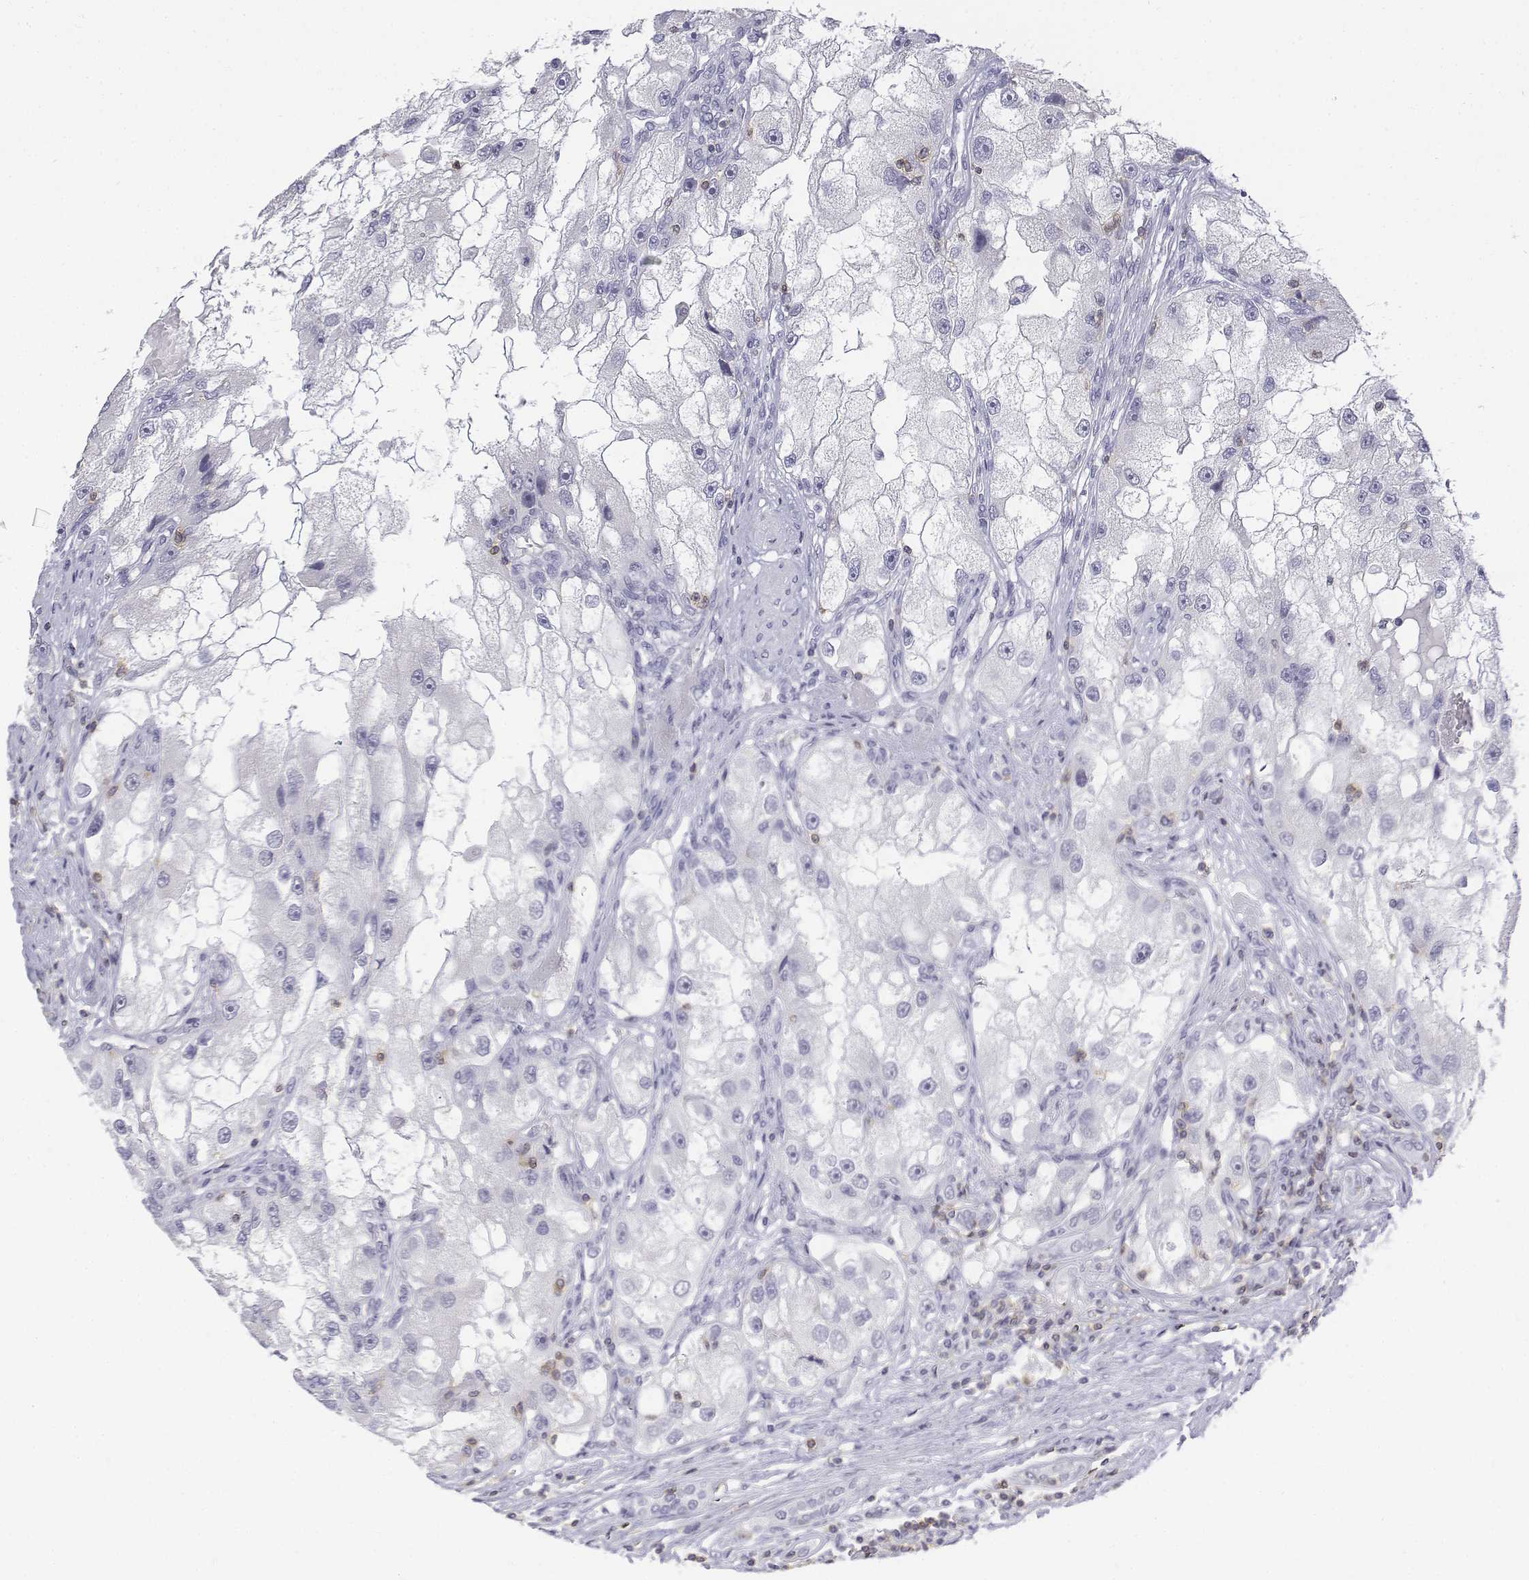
{"staining": {"intensity": "negative", "quantity": "none", "location": "none"}, "tissue": "renal cancer", "cell_type": "Tumor cells", "image_type": "cancer", "snomed": [{"axis": "morphology", "description": "Adenocarcinoma, NOS"}, {"axis": "topography", "description": "Kidney"}], "caption": "Immunohistochemical staining of human renal cancer (adenocarcinoma) shows no significant expression in tumor cells. The staining is performed using DAB (3,3'-diaminobenzidine) brown chromogen with nuclei counter-stained in using hematoxylin.", "gene": "CD3E", "patient": {"sex": "male", "age": 63}}